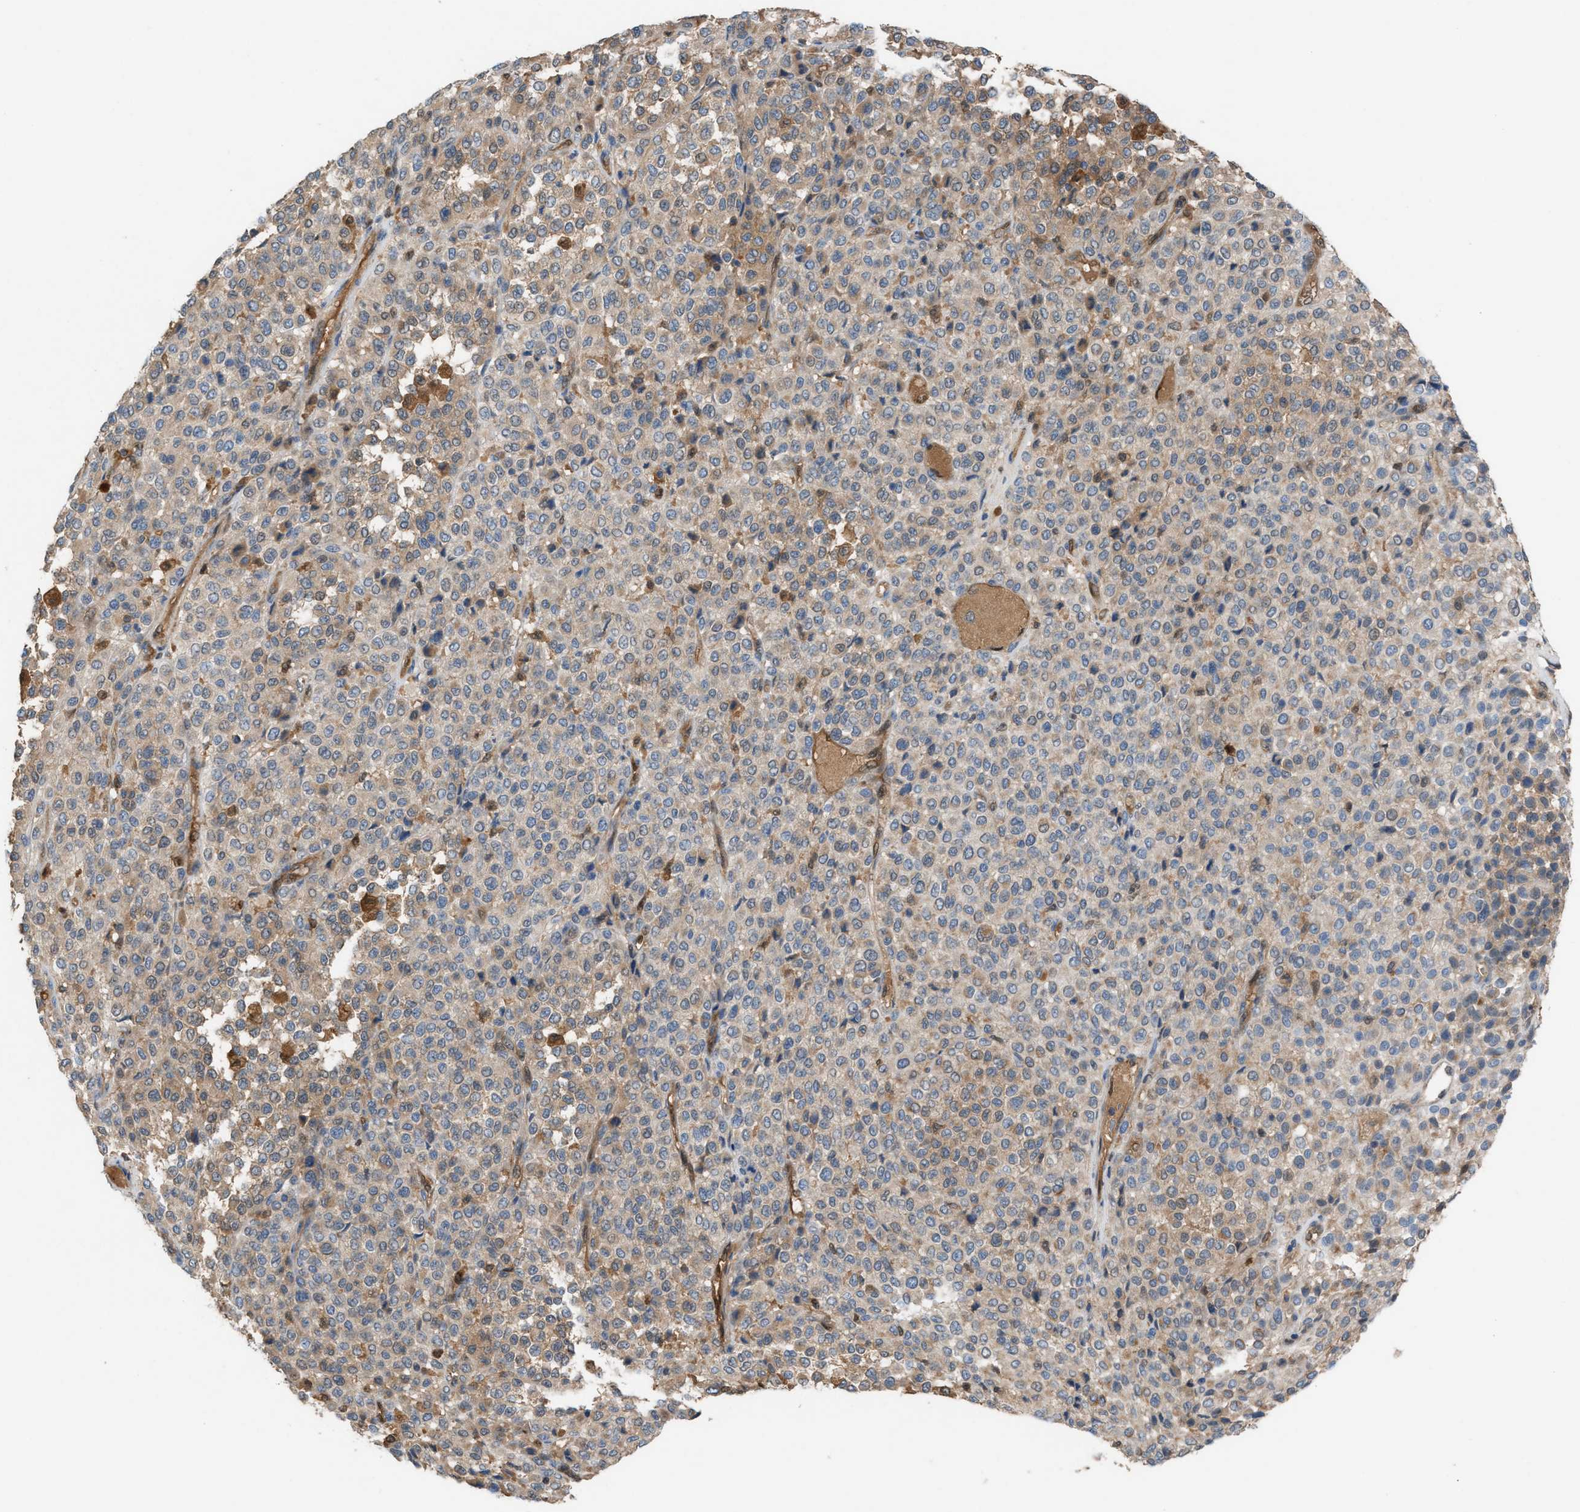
{"staining": {"intensity": "weak", "quantity": "25%-75%", "location": "cytoplasmic/membranous"}, "tissue": "melanoma", "cell_type": "Tumor cells", "image_type": "cancer", "snomed": [{"axis": "morphology", "description": "Malignant melanoma, Metastatic site"}, {"axis": "topography", "description": "Pancreas"}], "caption": "The image displays immunohistochemical staining of melanoma. There is weak cytoplasmic/membranous expression is identified in about 25%-75% of tumor cells.", "gene": "TPK1", "patient": {"sex": "female", "age": 30}}